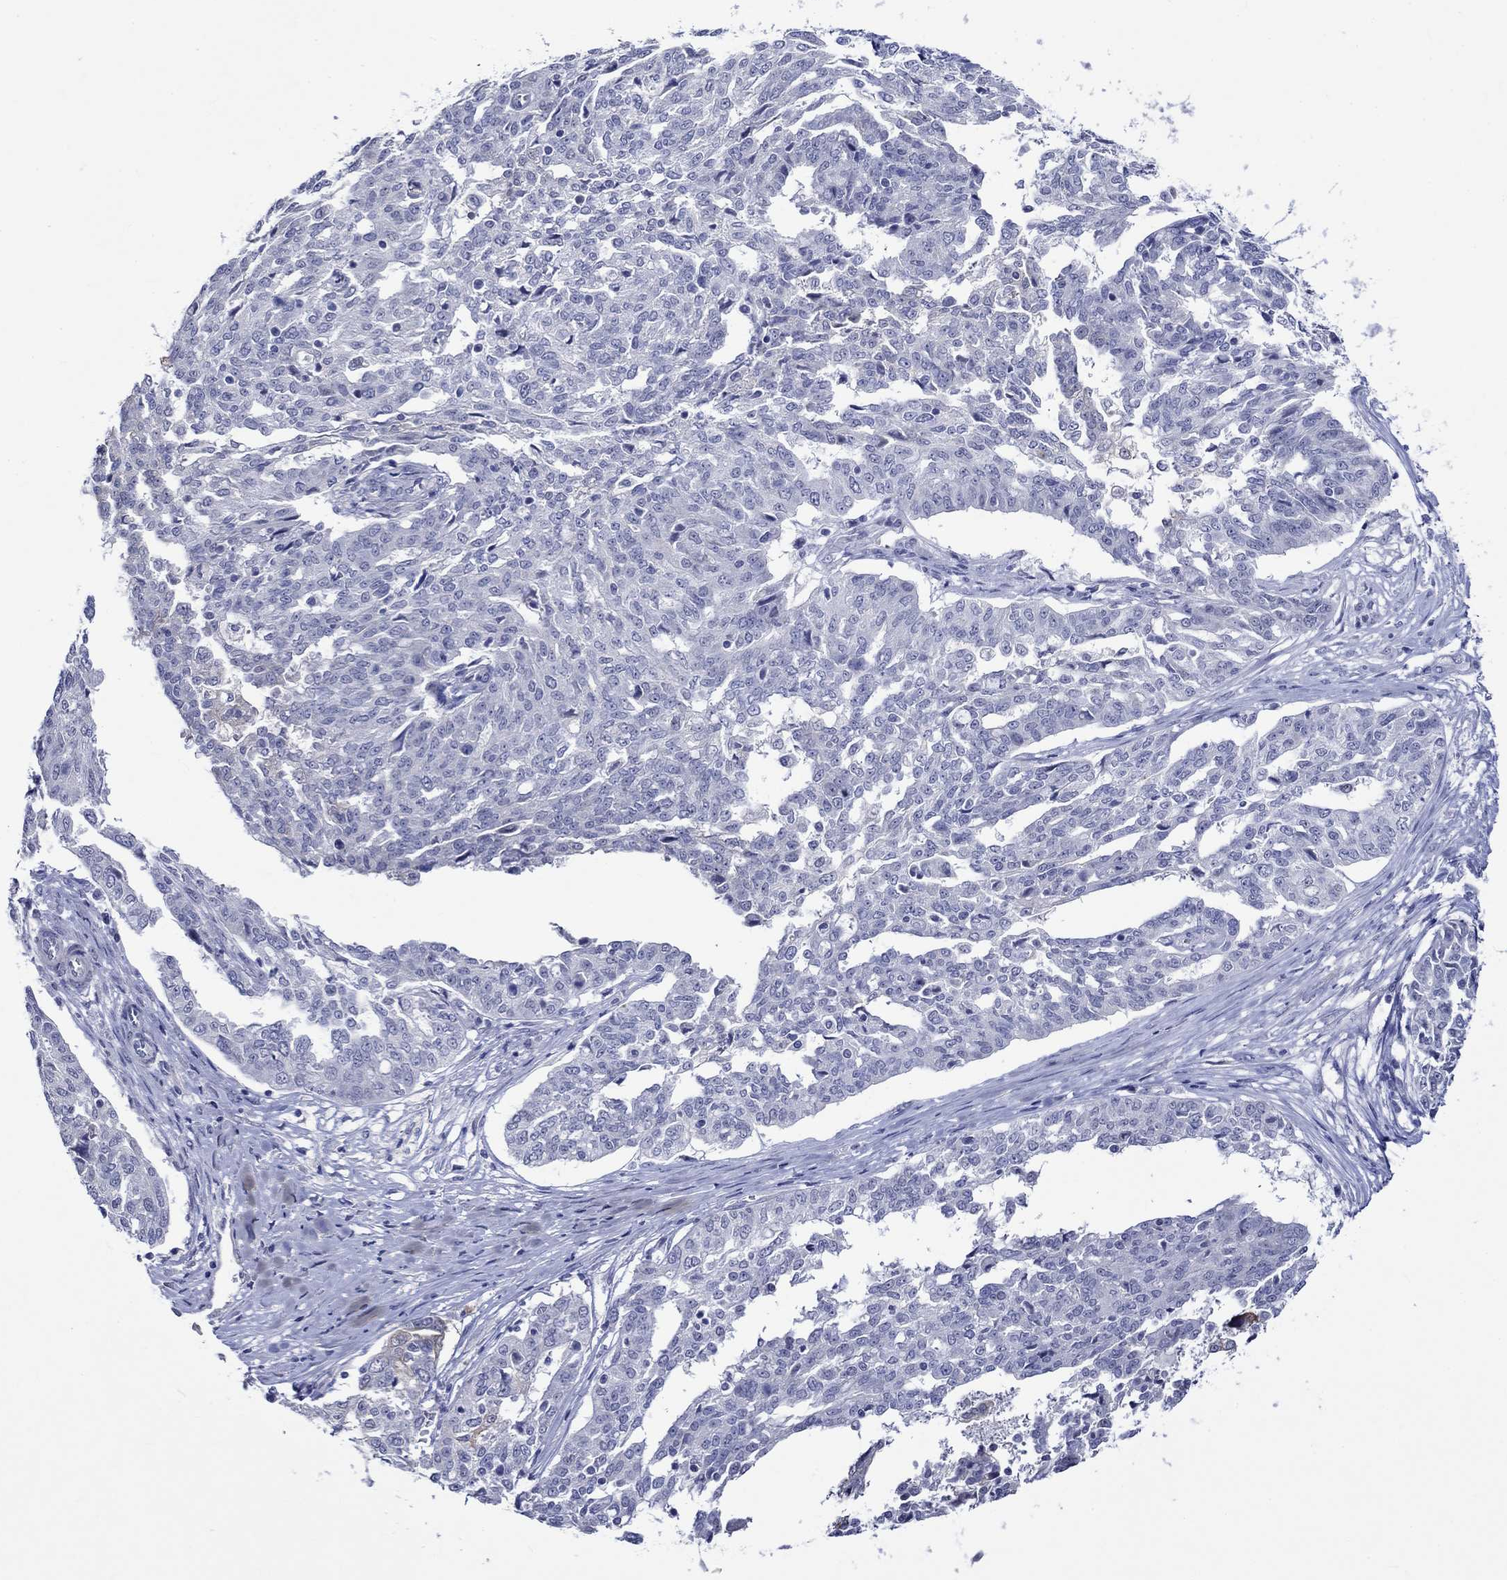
{"staining": {"intensity": "negative", "quantity": "none", "location": "none"}, "tissue": "ovarian cancer", "cell_type": "Tumor cells", "image_type": "cancer", "snomed": [{"axis": "morphology", "description": "Cystadenocarcinoma, serous, NOS"}, {"axis": "topography", "description": "Ovary"}], "caption": "IHC histopathology image of neoplastic tissue: serous cystadenocarcinoma (ovarian) stained with DAB (3,3'-diaminobenzidine) exhibits no significant protein expression in tumor cells.", "gene": "CRYAB", "patient": {"sex": "female", "age": 67}}